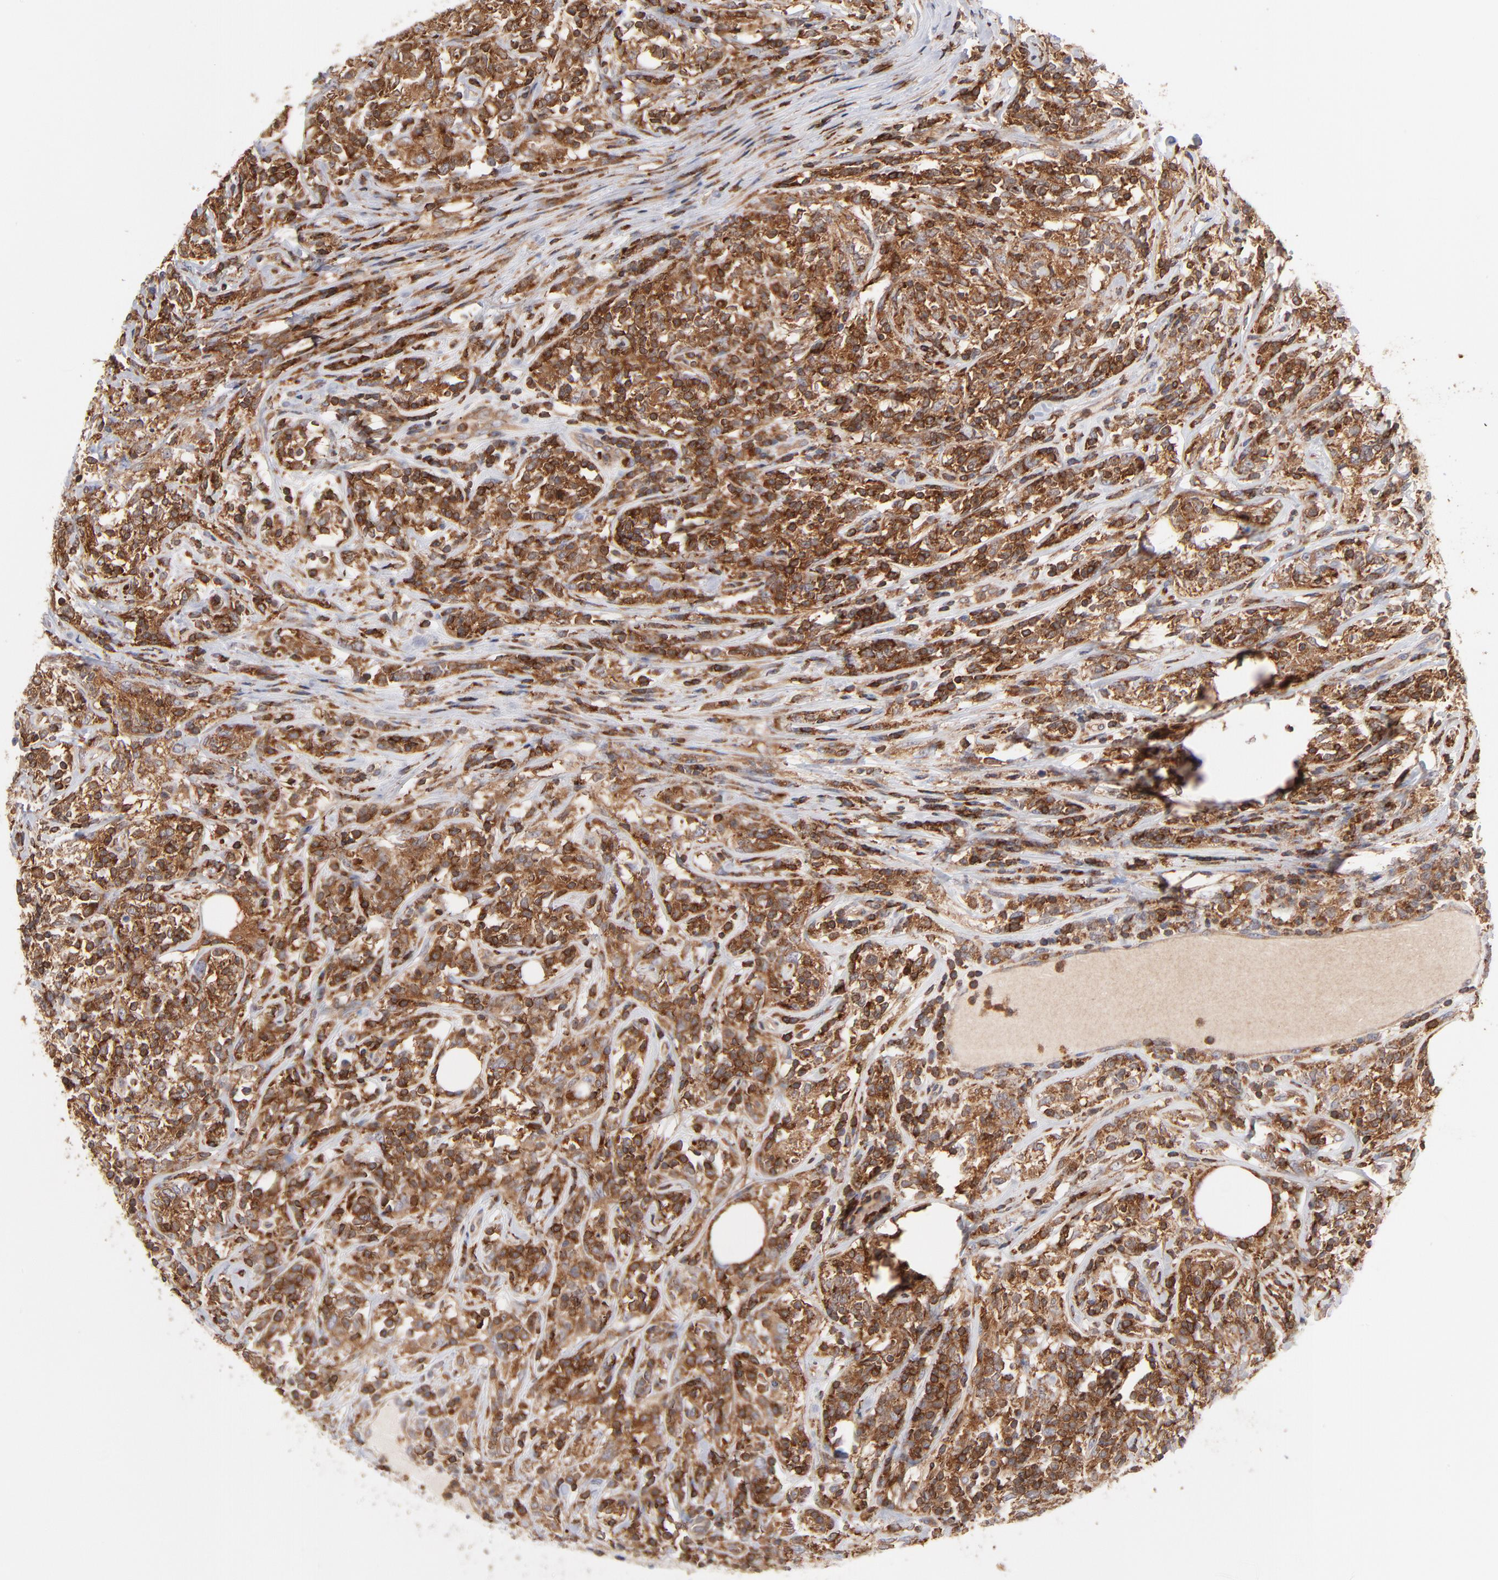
{"staining": {"intensity": "strong", "quantity": ">75%", "location": "cytoplasmic/membranous"}, "tissue": "lymphoma", "cell_type": "Tumor cells", "image_type": "cancer", "snomed": [{"axis": "morphology", "description": "Malignant lymphoma, non-Hodgkin's type, High grade"}, {"axis": "topography", "description": "Lymph node"}], "caption": "A brown stain shows strong cytoplasmic/membranous expression of a protein in human high-grade malignant lymphoma, non-Hodgkin's type tumor cells.", "gene": "WIPF1", "patient": {"sex": "female", "age": 84}}